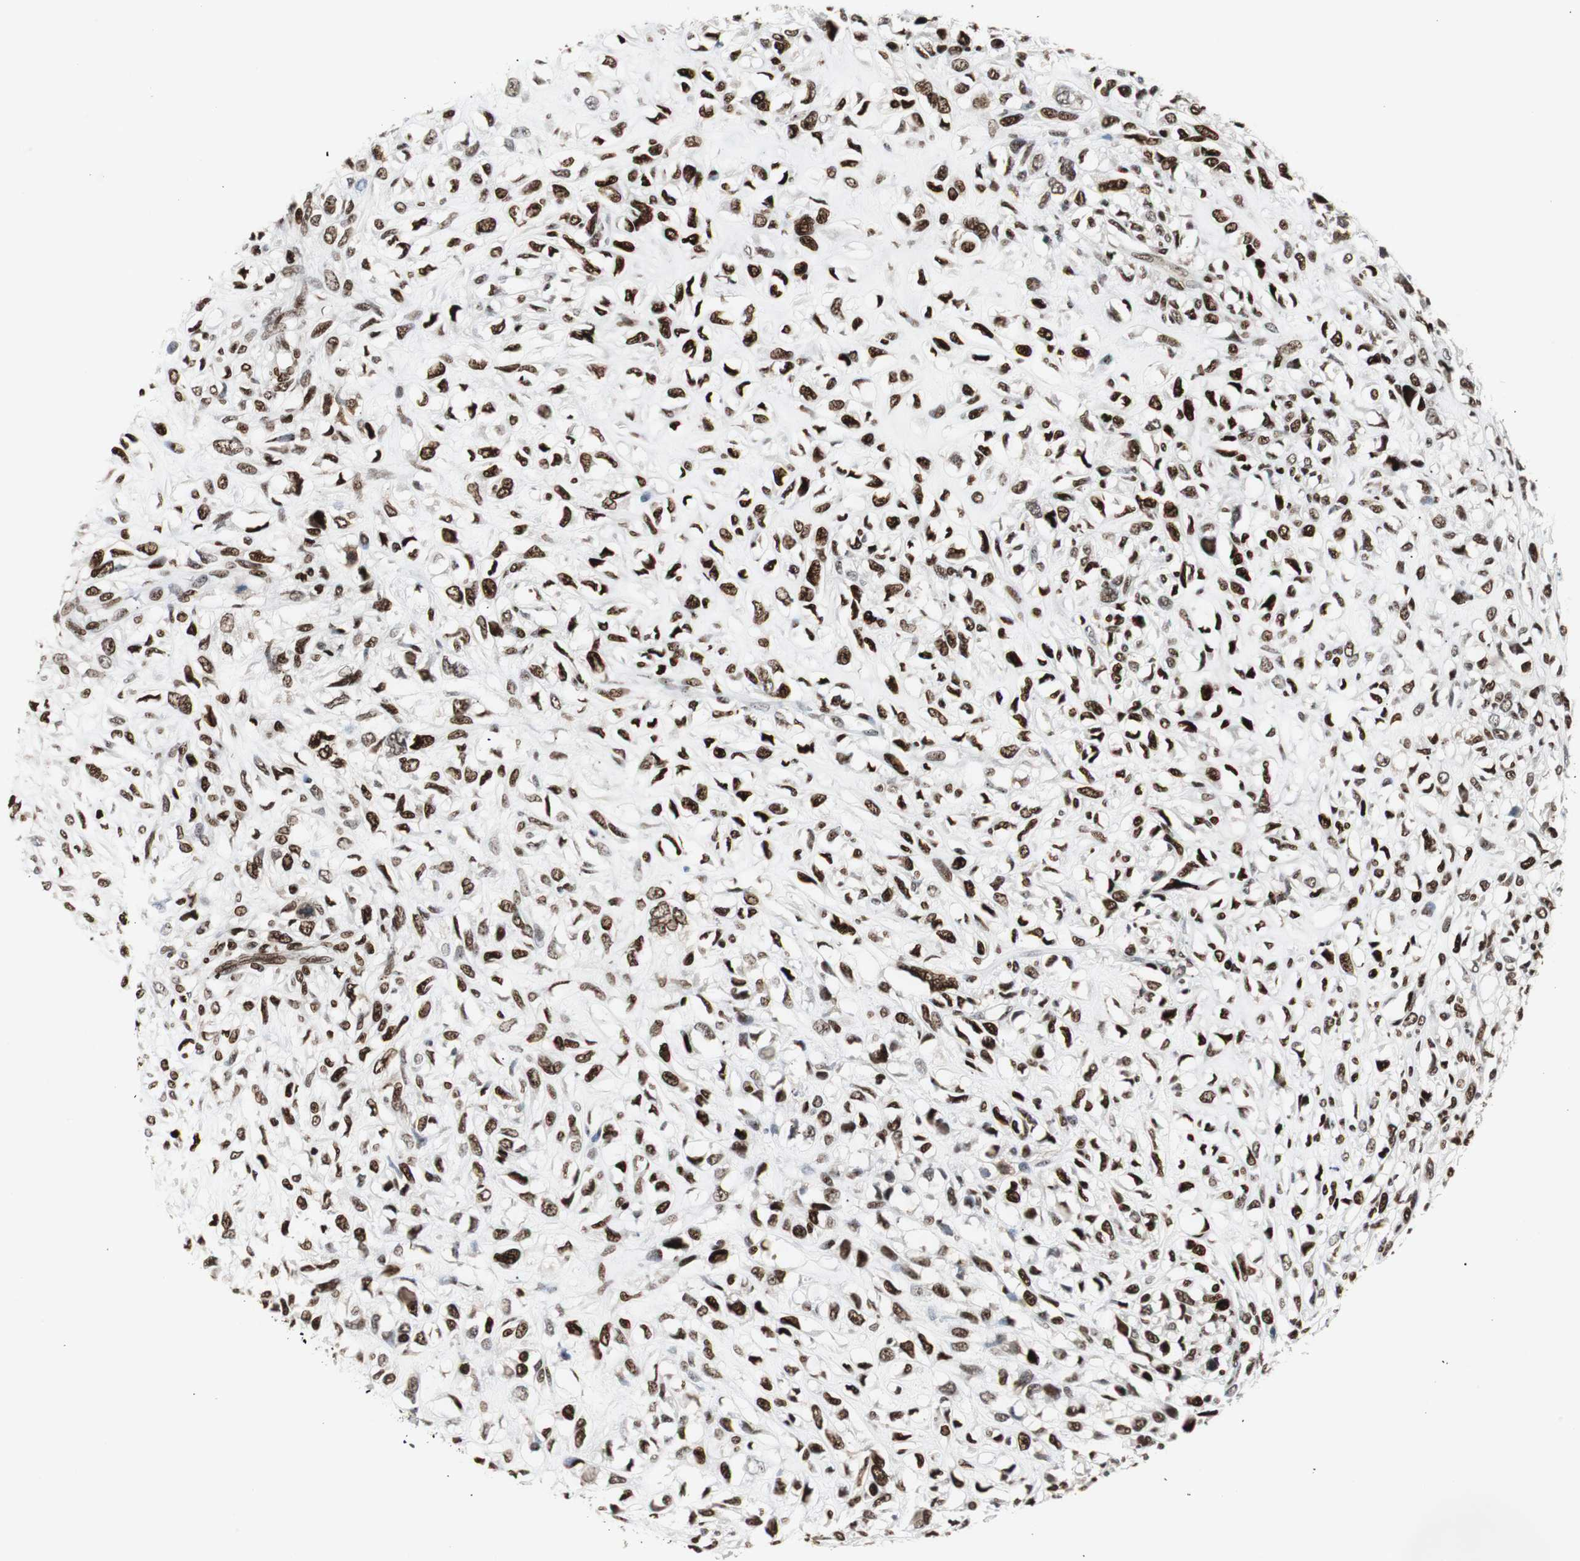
{"staining": {"intensity": "strong", "quantity": ">75%", "location": "nuclear"}, "tissue": "head and neck cancer", "cell_type": "Tumor cells", "image_type": "cancer", "snomed": [{"axis": "morphology", "description": "Necrosis, NOS"}, {"axis": "morphology", "description": "Neoplasm, malignant, NOS"}, {"axis": "topography", "description": "Salivary gland"}, {"axis": "topography", "description": "Head-Neck"}], "caption": "Immunohistochemistry of human head and neck cancer (neoplasm (malignant)) demonstrates high levels of strong nuclear positivity in approximately >75% of tumor cells.", "gene": "GRK2", "patient": {"sex": "male", "age": 43}}